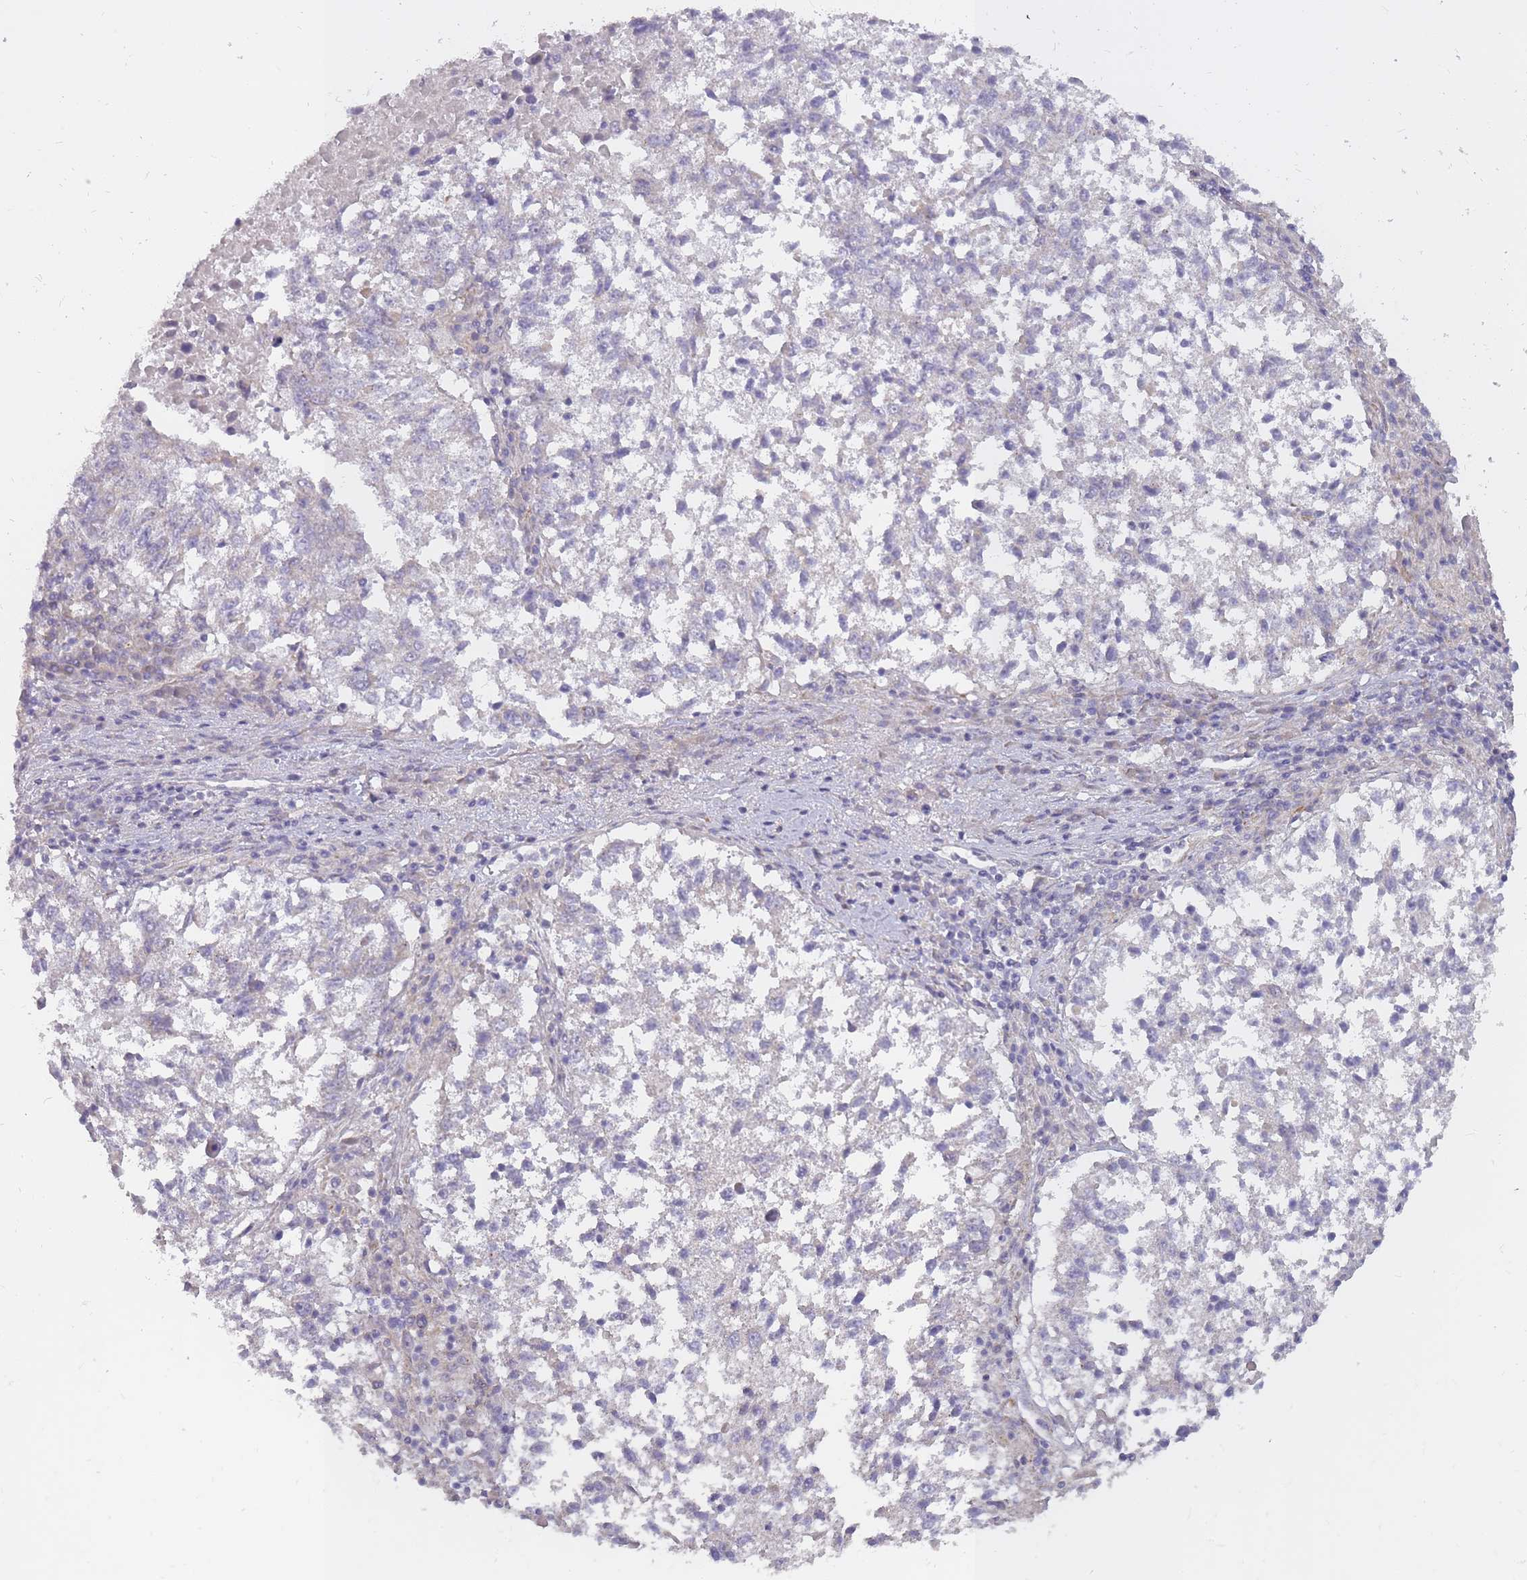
{"staining": {"intensity": "negative", "quantity": "none", "location": "none"}, "tissue": "lung cancer", "cell_type": "Tumor cells", "image_type": "cancer", "snomed": [{"axis": "morphology", "description": "Squamous cell carcinoma, NOS"}, {"axis": "topography", "description": "Lung"}], "caption": "A photomicrograph of lung squamous cell carcinoma stained for a protein displays no brown staining in tumor cells.", "gene": "ALKBH4", "patient": {"sex": "male", "age": 73}}